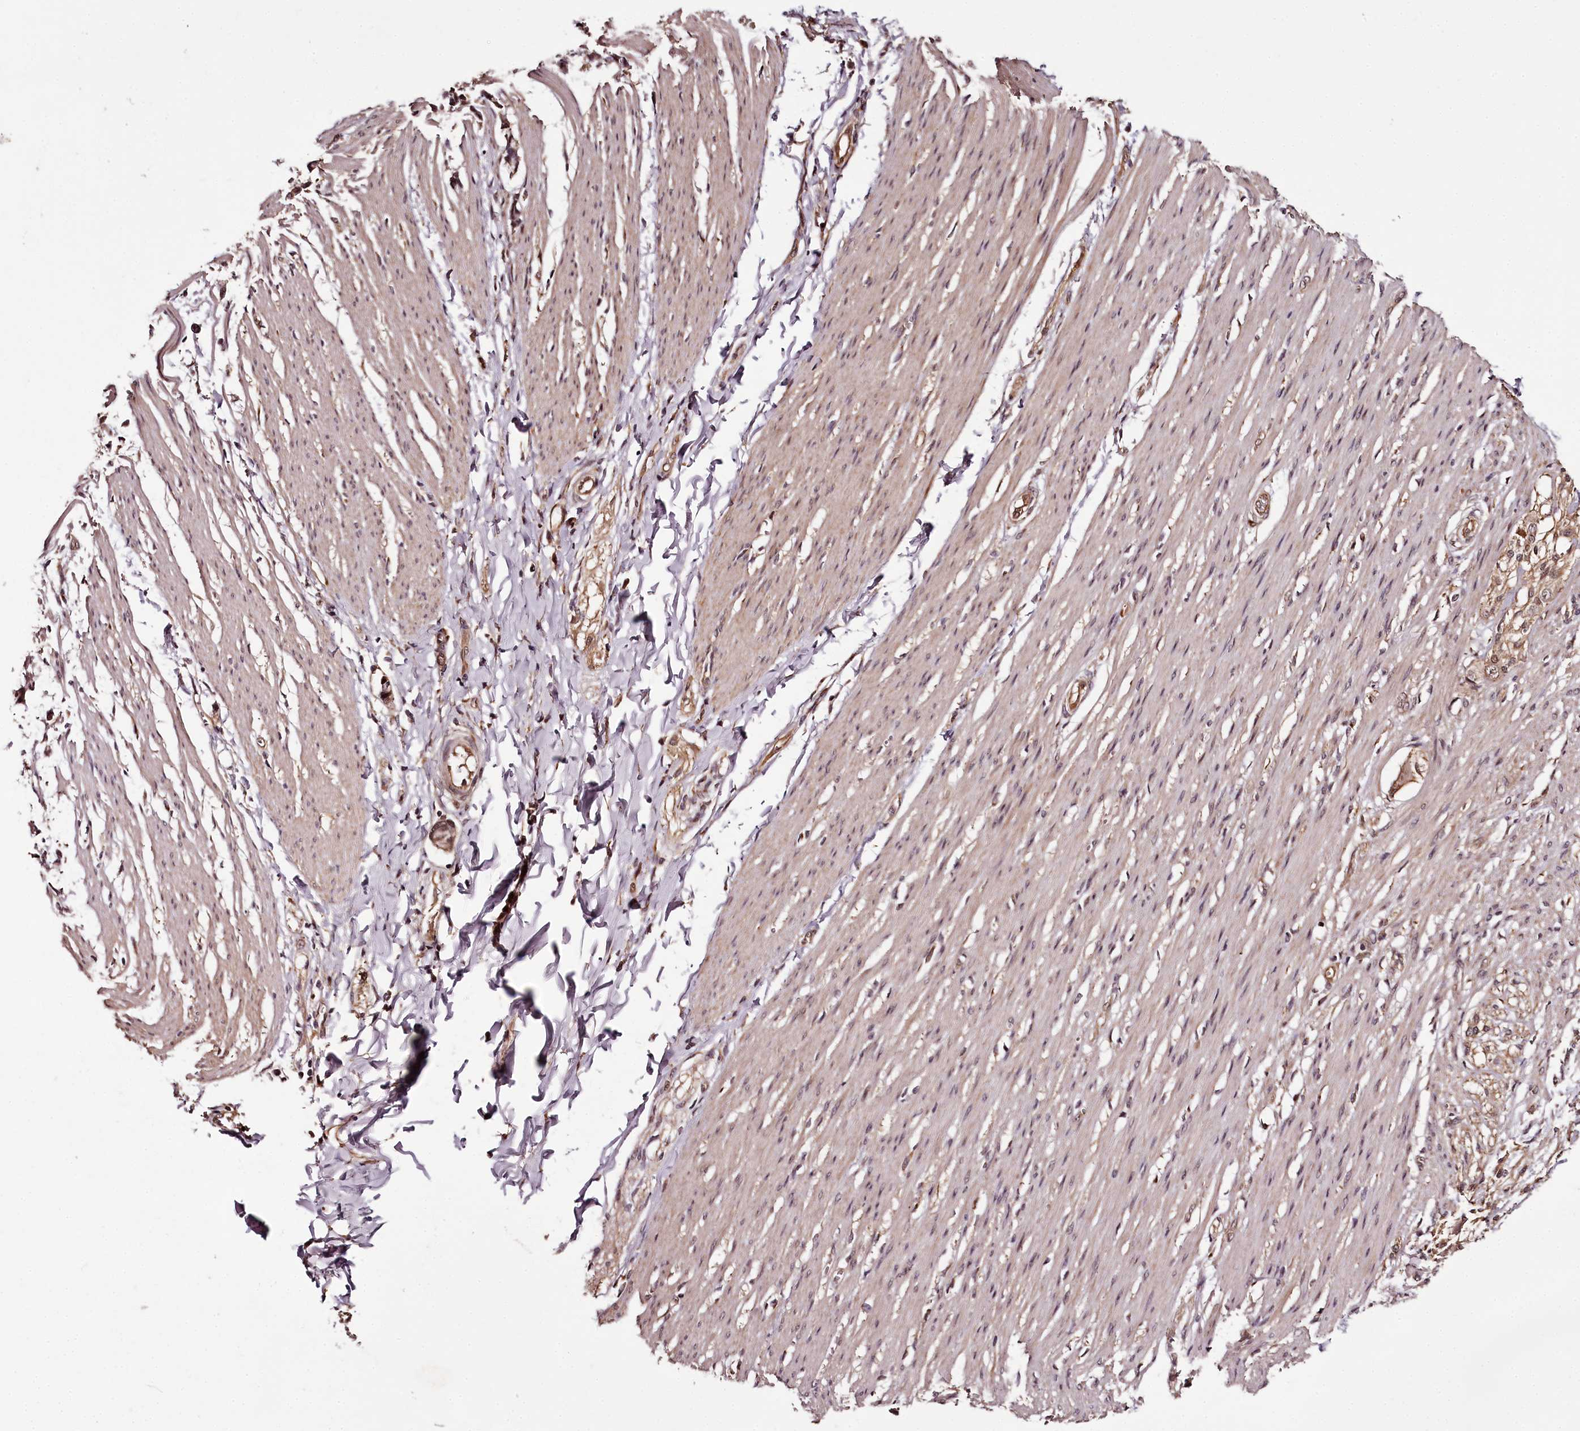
{"staining": {"intensity": "moderate", "quantity": "25%-75%", "location": "cytoplasmic/membranous,nuclear"}, "tissue": "smooth muscle", "cell_type": "Smooth muscle cells", "image_type": "normal", "snomed": [{"axis": "morphology", "description": "Normal tissue, NOS"}, {"axis": "morphology", "description": "Adenocarcinoma, NOS"}, {"axis": "topography", "description": "Colon"}, {"axis": "topography", "description": "Peripheral nerve tissue"}], "caption": "Immunohistochemical staining of unremarkable human smooth muscle exhibits 25%-75% levels of moderate cytoplasmic/membranous,nuclear protein expression in approximately 25%-75% of smooth muscle cells. Using DAB (brown) and hematoxylin (blue) stains, captured at high magnification using brightfield microscopy.", "gene": "MAML3", "patient": {"sex": "male", "age": 14}}